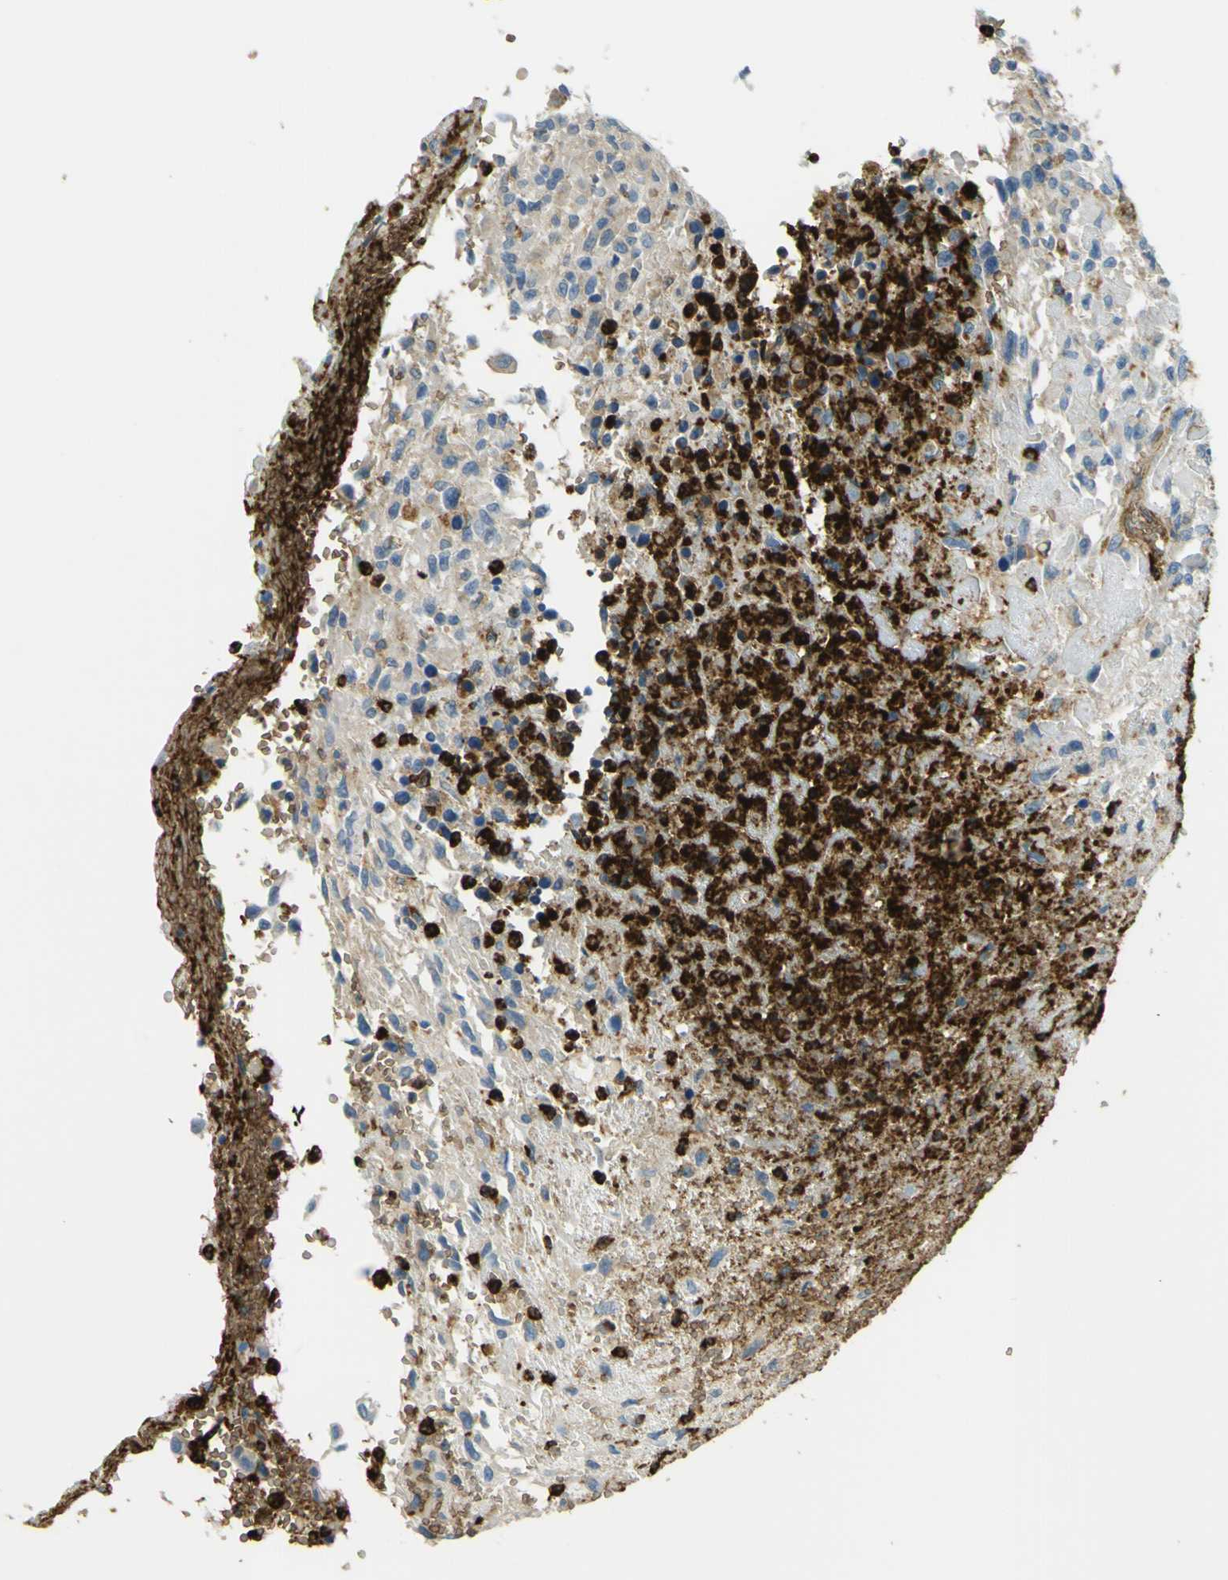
{"staining": {"intensity": "moderate", "quantity": "<25%", "location": "cytoplasmic/membranous"}, "tissue": "urothelial cancer", "cell_type": "Tumor cells", "image_type": "cancer", "snomed": [{"axis": "morphology", "description": "Urothelial carcinoma, High grade"}, {"axis": "topography", "description": "Urinary bladder"}], "caption": "DAB immunohistochemical staining of human urothelial cancer demonstrates moderate cytoplasmic/membranous protein staining in about <25% of tumor cells.", "gene": "PLXDC1", "patient": {"sex": "male", "age": 66}}